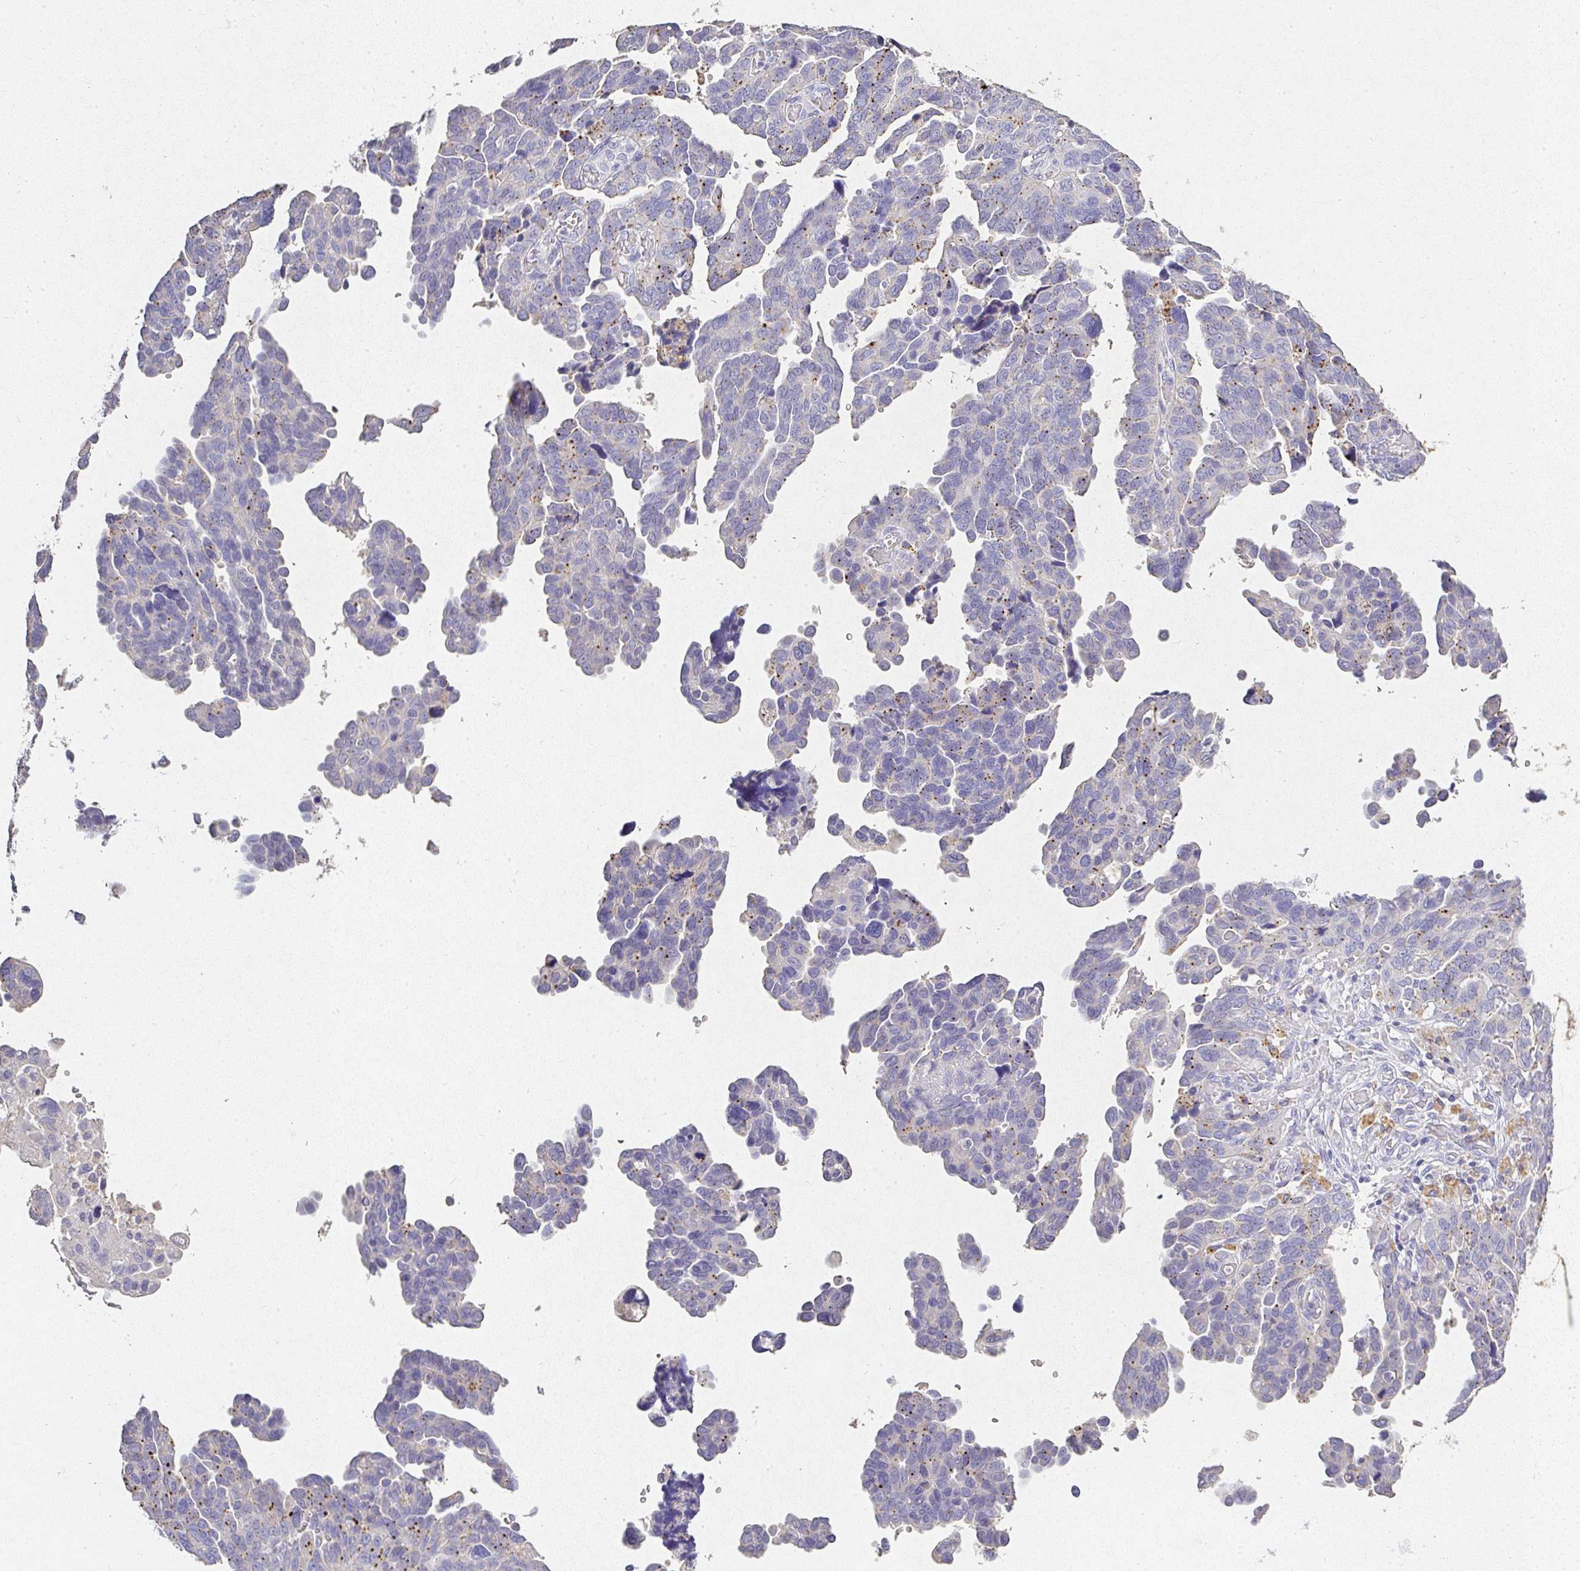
{"staining": {"intensity": "moderate", "quantity": "<25%", "location": "cytoplasmic/membranous"}, "tissue": "ovarian cancer", "cell_type": "Tumor cells", "image_type": "cancer", "snomed": [{"axis": "morphology", "description": "Cystadenocarcinoma, serous, NOS"}, {"axis": "topography", "description": "Ovary"}], "caption": "IHC image of serous cystadenocarcinoma (ovarian) stained for a protein (brown), which shows low levels of moderate cytoplasmic/membranous positivity in approximately <25% of tumor cells.", "gene": "RPS2", "patient": {"sex": "female", "age": 64}}